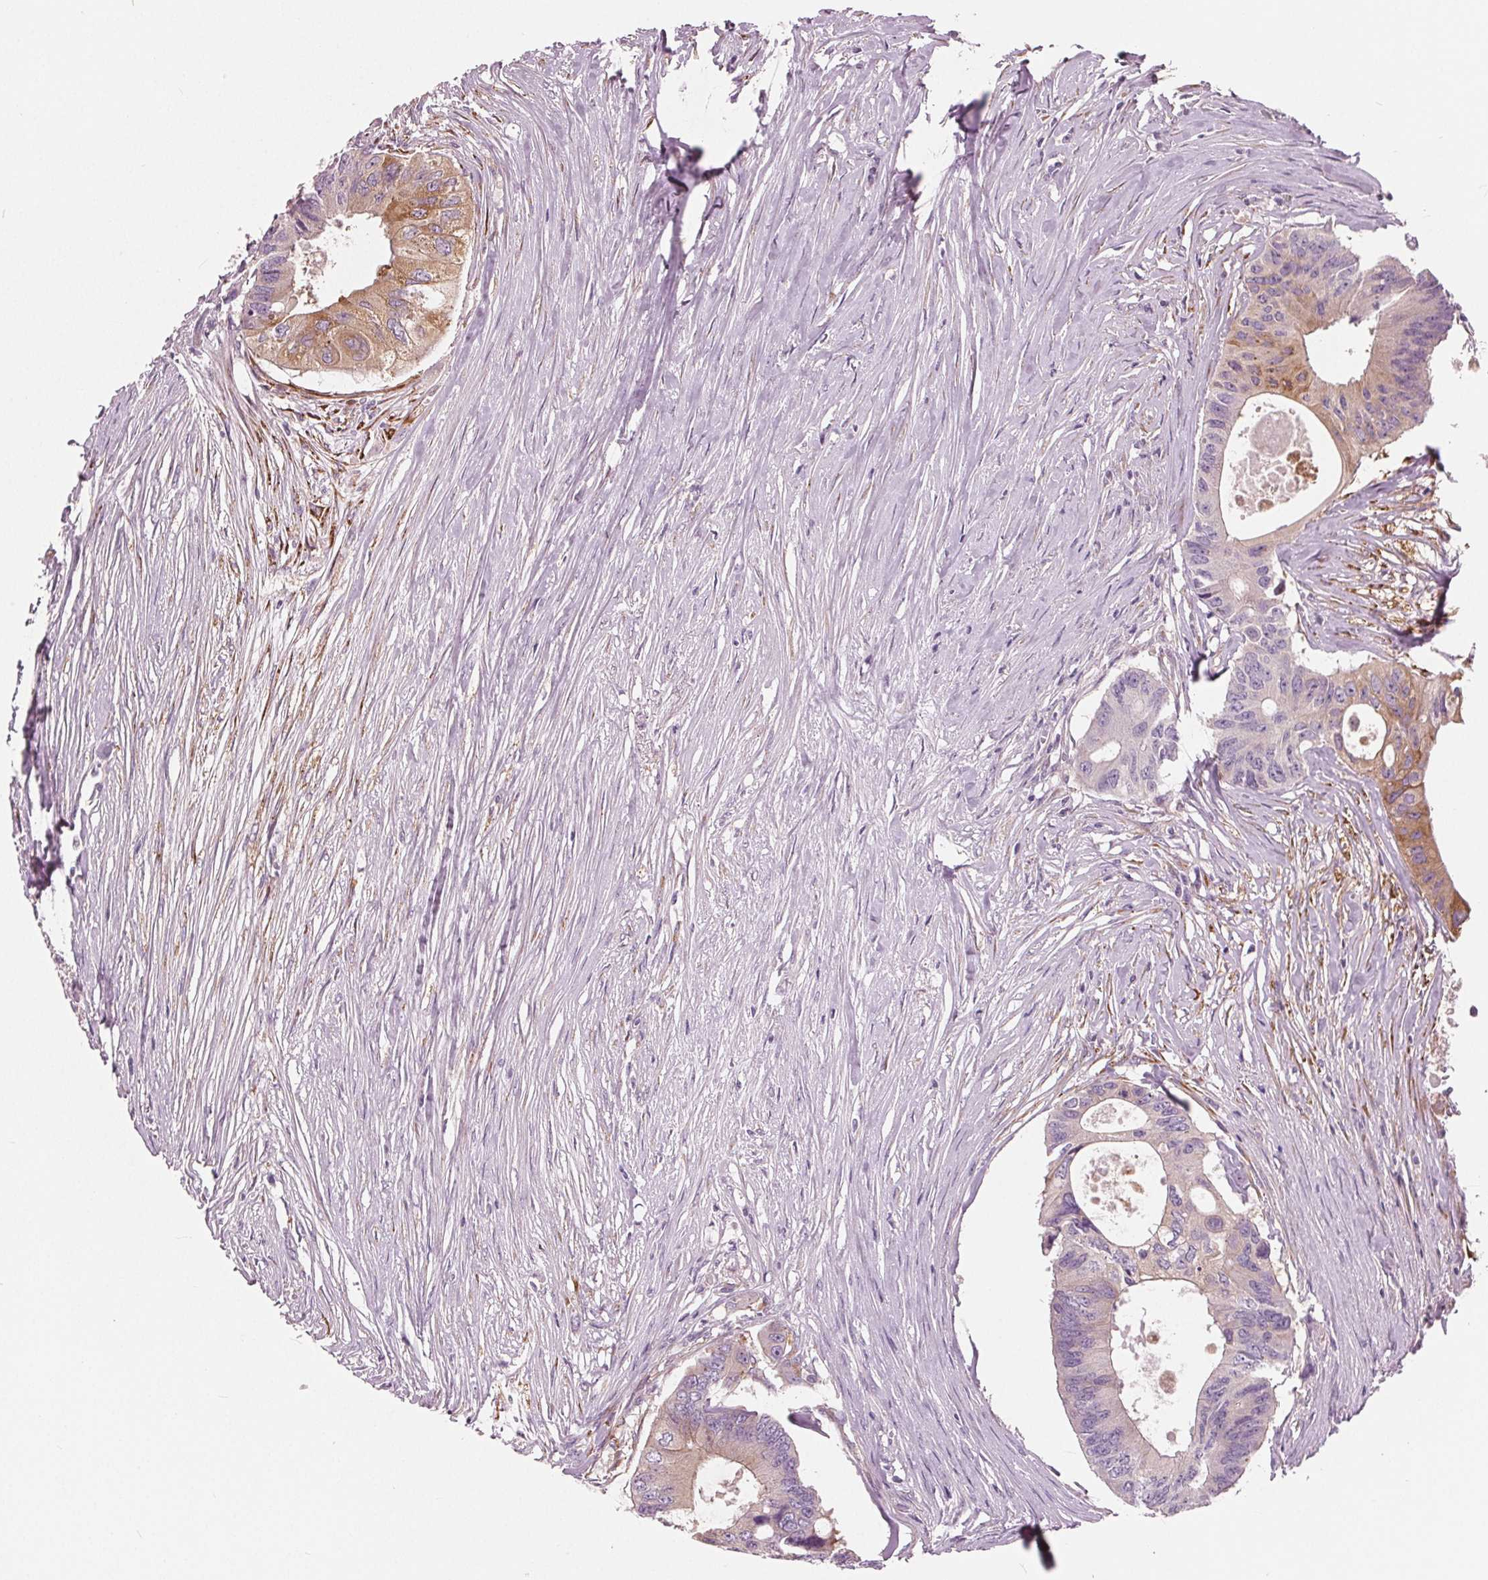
{"staining": {"intensity": "moderate", "quantity": "<25%", "location": "cytoplasmic/membranous"}, "tissue": "colorectal cancer", "cell_type": "Tumor cells", "image_type": "cancer", "snomed": [{"axis": "morphology", "description": "Adenocarcinoma, NOS"}, {"axis": "topography", "description": "Colon"}], "caption": "Human adenocarcinoma (colorectal) stained with a protein marker shows moderate staining in tumor cells.", "gene": "LHFPL7", "patient": {"sex": "male", "age": 71}}